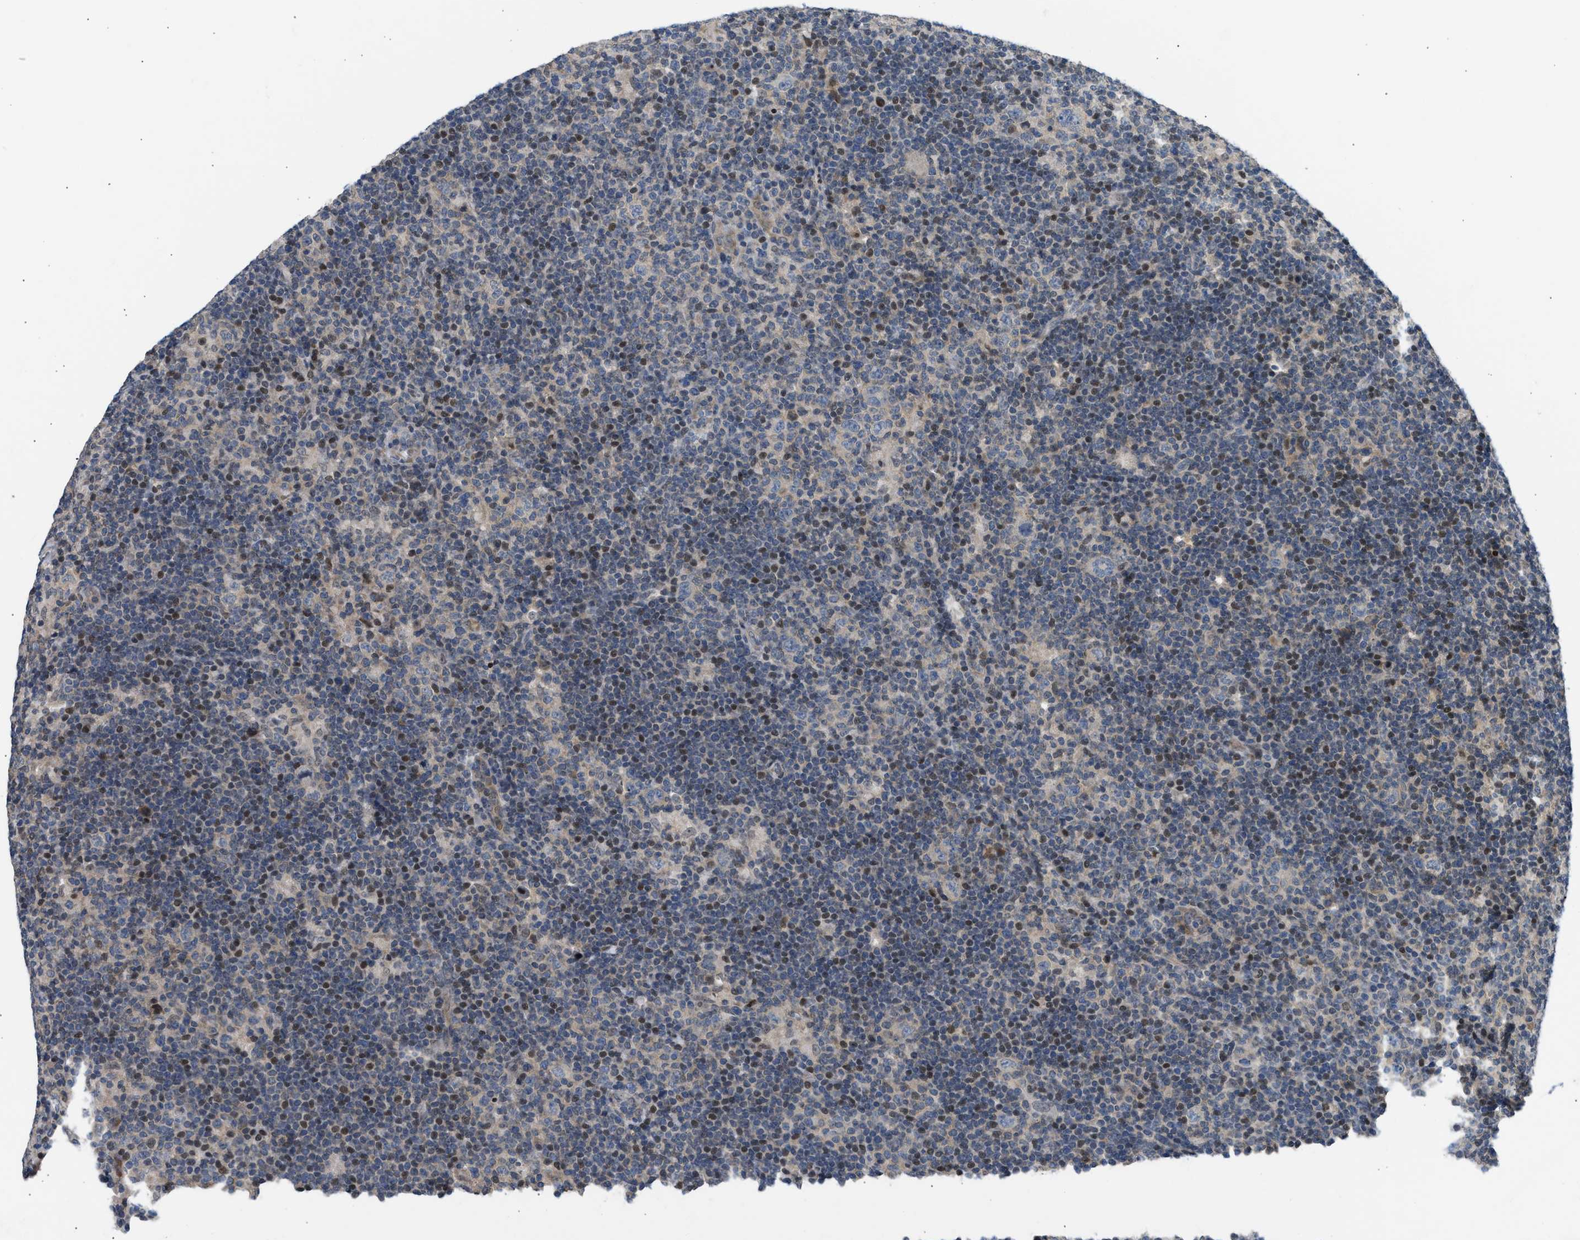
{"staining": {"intensity": "negative", "quantity": "none", "location": "none"}, "tissue": "lymphoma", "cell_type": "Tumor cells", "image_type": "cancer", "snomed": [{"axis": "morphology", "description": "Hodgkin's disease, NOS"}, {"axis": "topography", "description": "Lymph node"}], "caption": "There is no significant staining in tumor cells of Hodgkin's disease.", "gene": "OLIG3", "patient": {"sex": "female", "age": 57}}